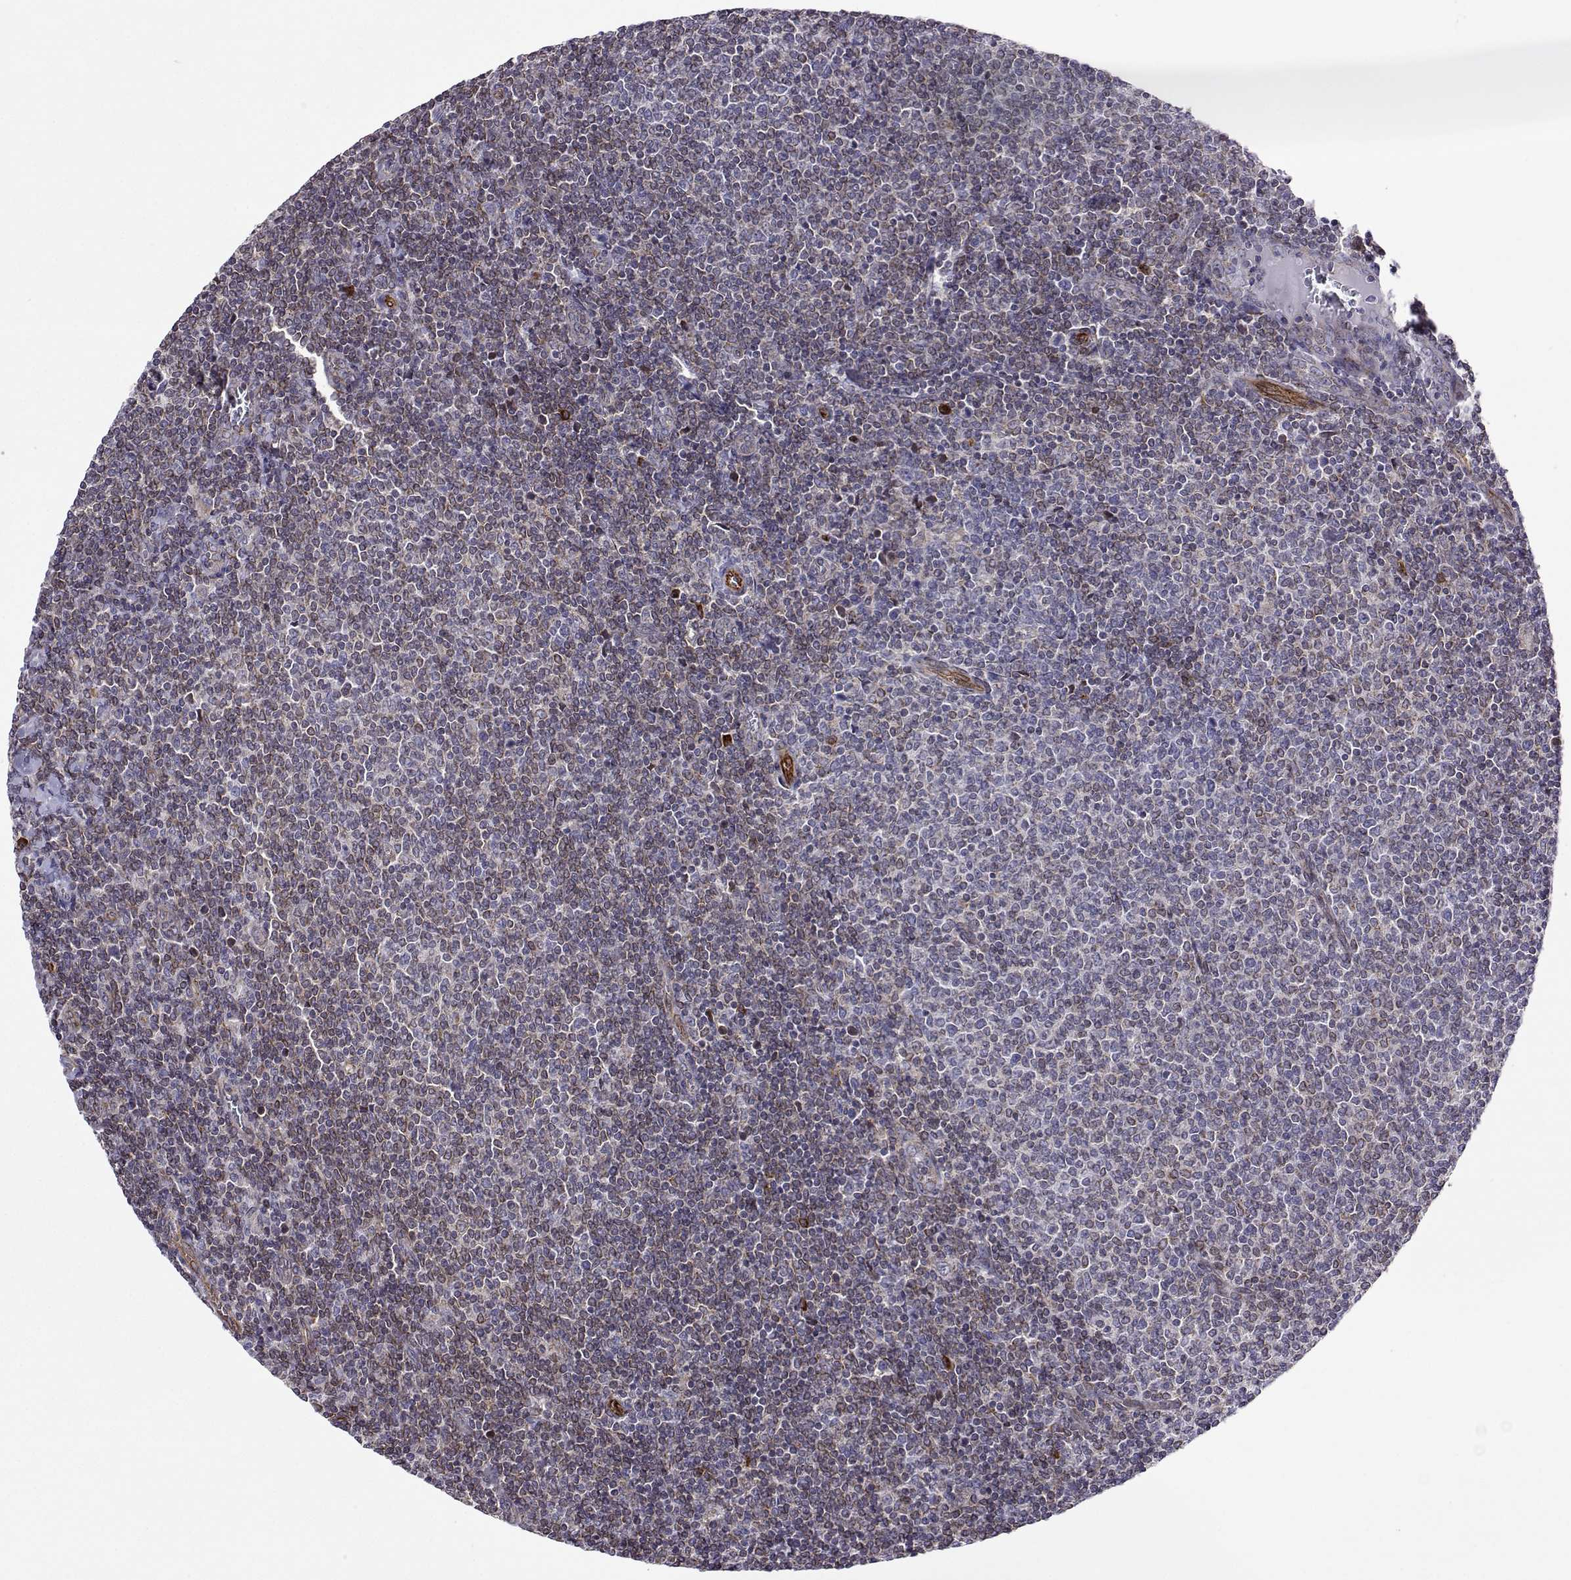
{"staining": {"intensity": "negative", "quantity": "none", "location": "none"}, "tissue": "lymphoma", "cell_type": "Tumor cells", "image_type": "cancer", "snomed": [{"axis": "morphology", "description": "Malignant lymphoma, non-Hodgkin's type, Low grade"}, {"axis": "topography", "description": "Lymph node"}], "caption": "Immunohistochemical staining of lymphoma reveals no significant staining in tumor cells.", "gene": "PGRMC2", "patient": {"sex": "male", "age": 52}}